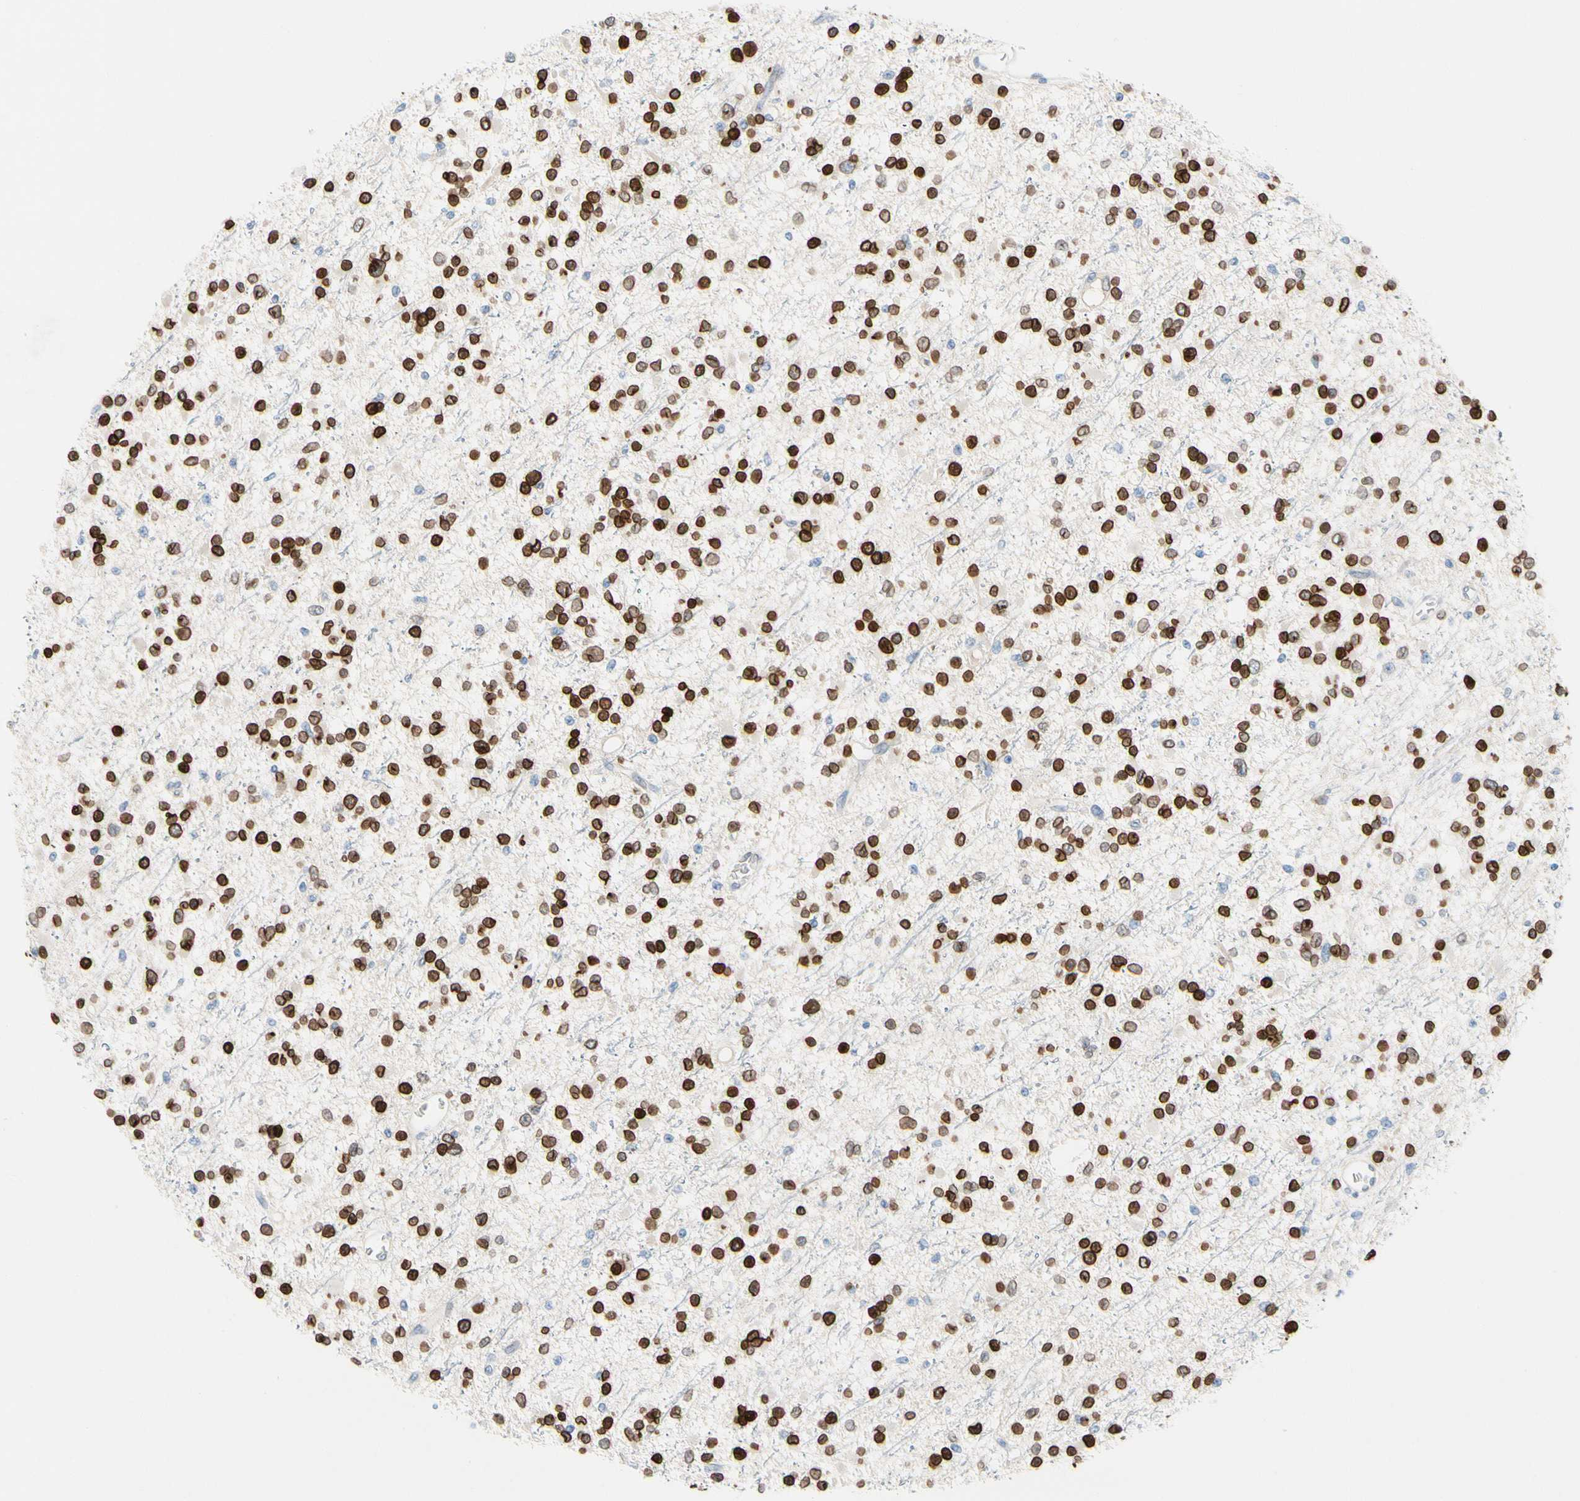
{"staining": {"intensity": "strong", "quantity": ">75%", "location": "cytoplasmic/membranous,nuclear"}, "tissue": "glioma", "cell_type": "Tumor cells", "image_type": "cancer", "snomed": [{"axis": "morphology", "description": "Glioma, malignant, Low grade"}, {"axis": "topography", "description": "Brain"}], "caption": "The micrograph reveals immunohistochemical staining of glioma. There is strong cytoplasmic/membranous and nuclear staining is seen in approximately >75% of tumor cells.", "gene": "ZNF132", "patient": {"sex": "female", "age": 22}}